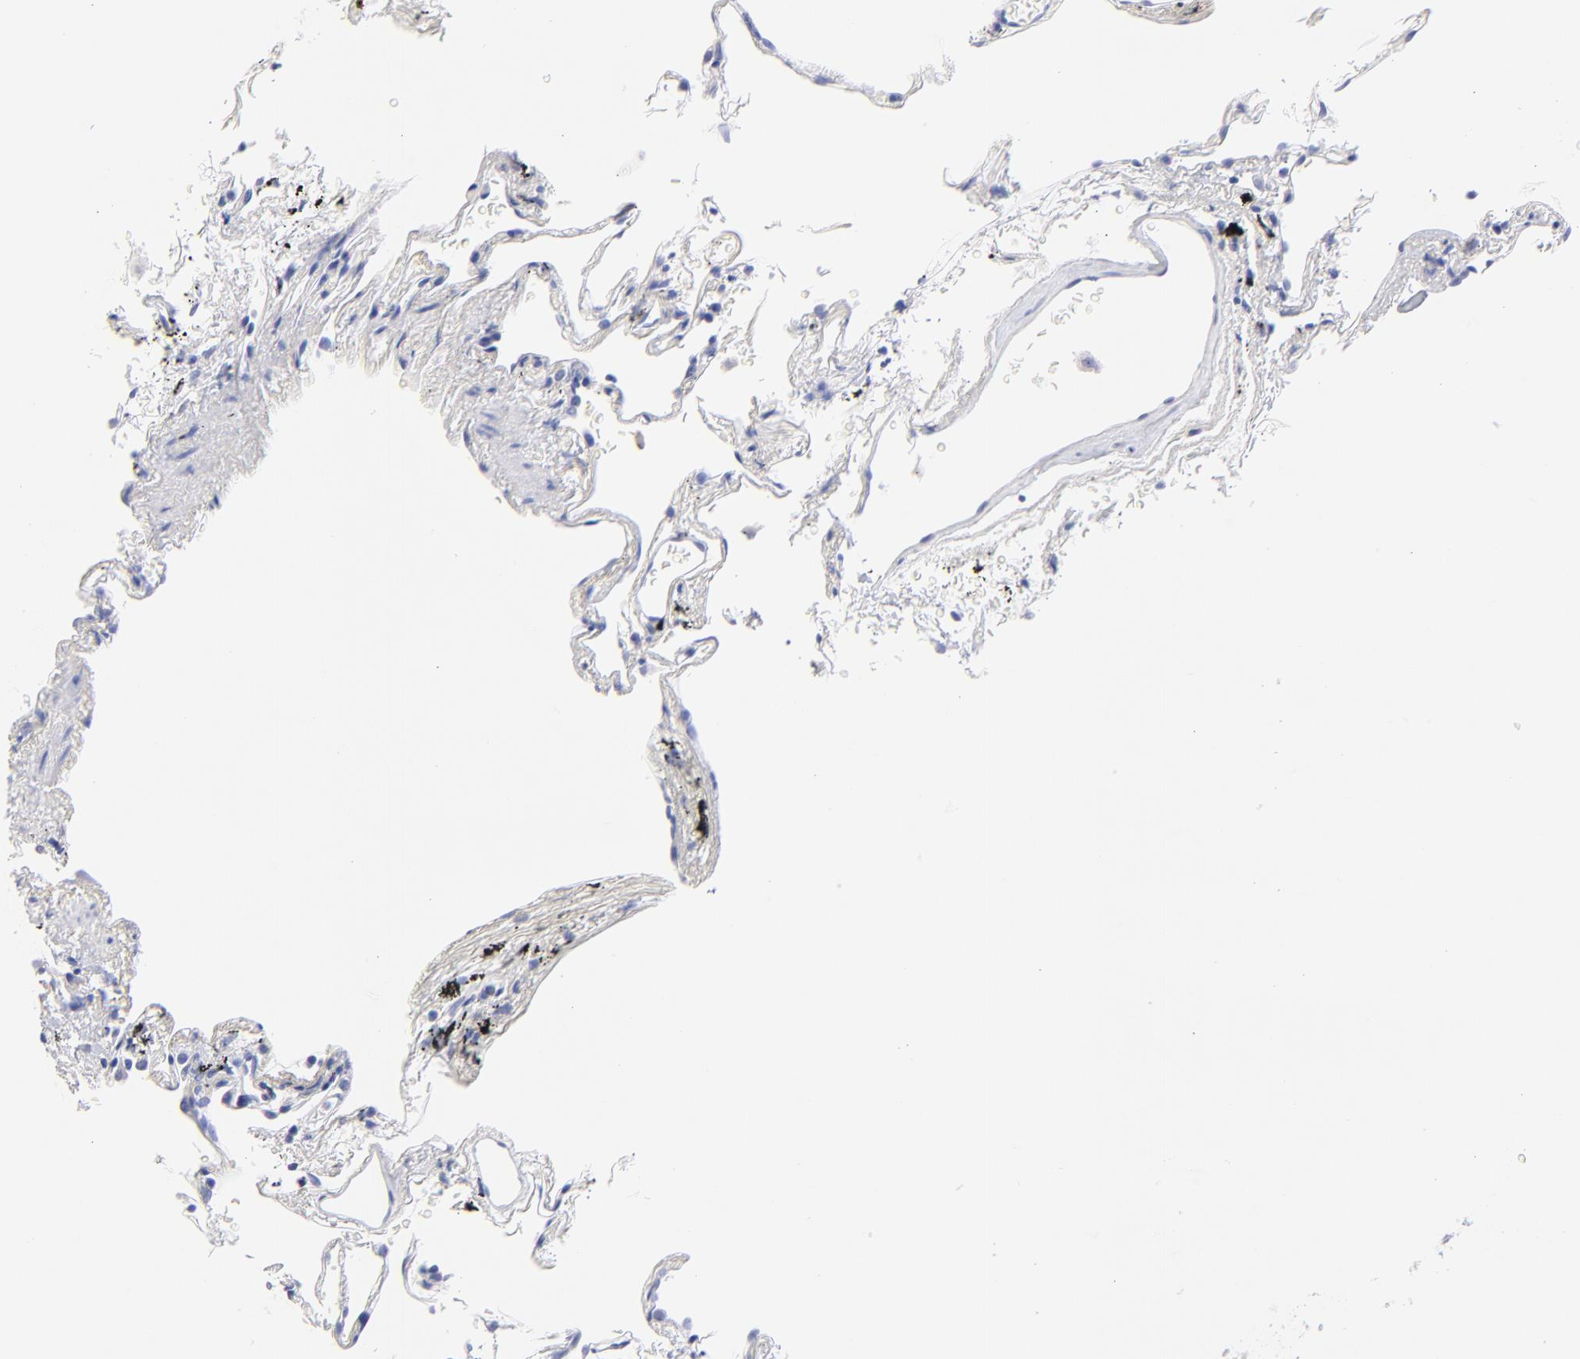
{"staining": {"intensity": "negative", "quantity": "none", "location": "none"}, "tissue": "lung", "cell_type": "Alveolar cells", "image_type": "normal", "snomed": [{"axis": "morphology", "description": "Normal tissue, NOS"}, {"axis": "morphology", "description": "Inflammation, NOS"}, {"axis": "topography", "description": "Lung"}], "caption": "A high-resolution image shows immunohistochemistry staining of unremarkable lung, which shows no significant positivity in alveolar cells. (DAB (3,3'-diaminobenzidine) immunohistochemistry (IHC) visualized using brightfield microscopy, high magnification).", "gene": "HORMAD2", "patient": {"sex": "male", "age": 69}}